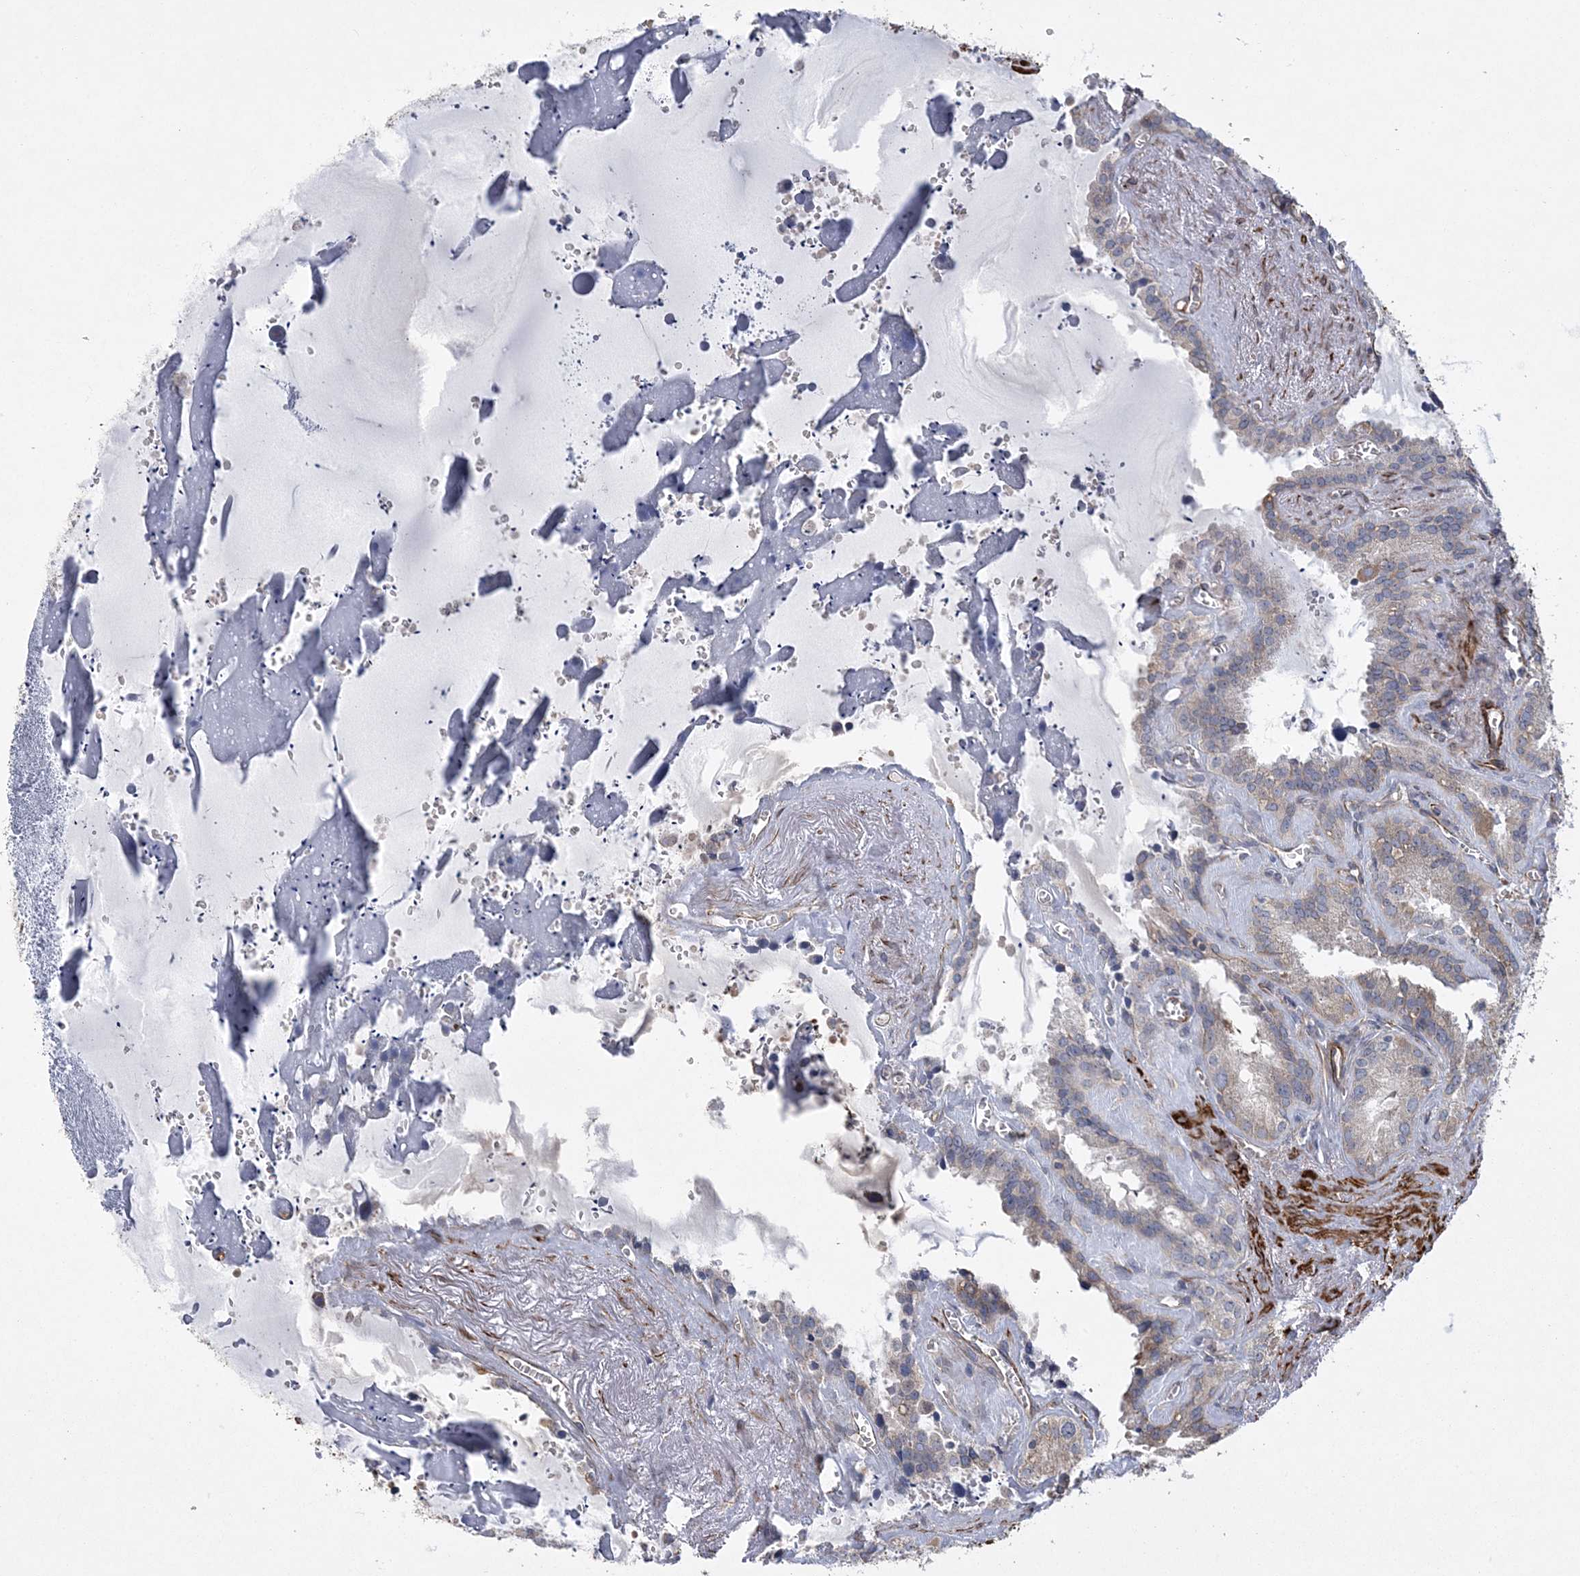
{"staining": {"intensity": "weak", "quantity": "25%-75%", "location": "cytoplasmic/membranous"}, "tissue": "seminal vesicle", "cell_type": "Glandular cells", "image_type": "normal", "snomed": [{"axis": "morphology", "description": "Normal tissue, NOS"}, {"axis": "topography", "description": "Prostate"}, {"axis": "topography", "description": "Seminal veicle"}], "caption": "Protein expression by immunohistochemistry (IHC) demonstrates weak cytoplasmic/membranous expression in approximately 25%-75% of glandular cells in unremarkable seminal vesicle. (Brightfield microscopy of DAB IHC at high magnification).", "gene": "ARSJ", "patient": {"sex": "male", "age": 59}}